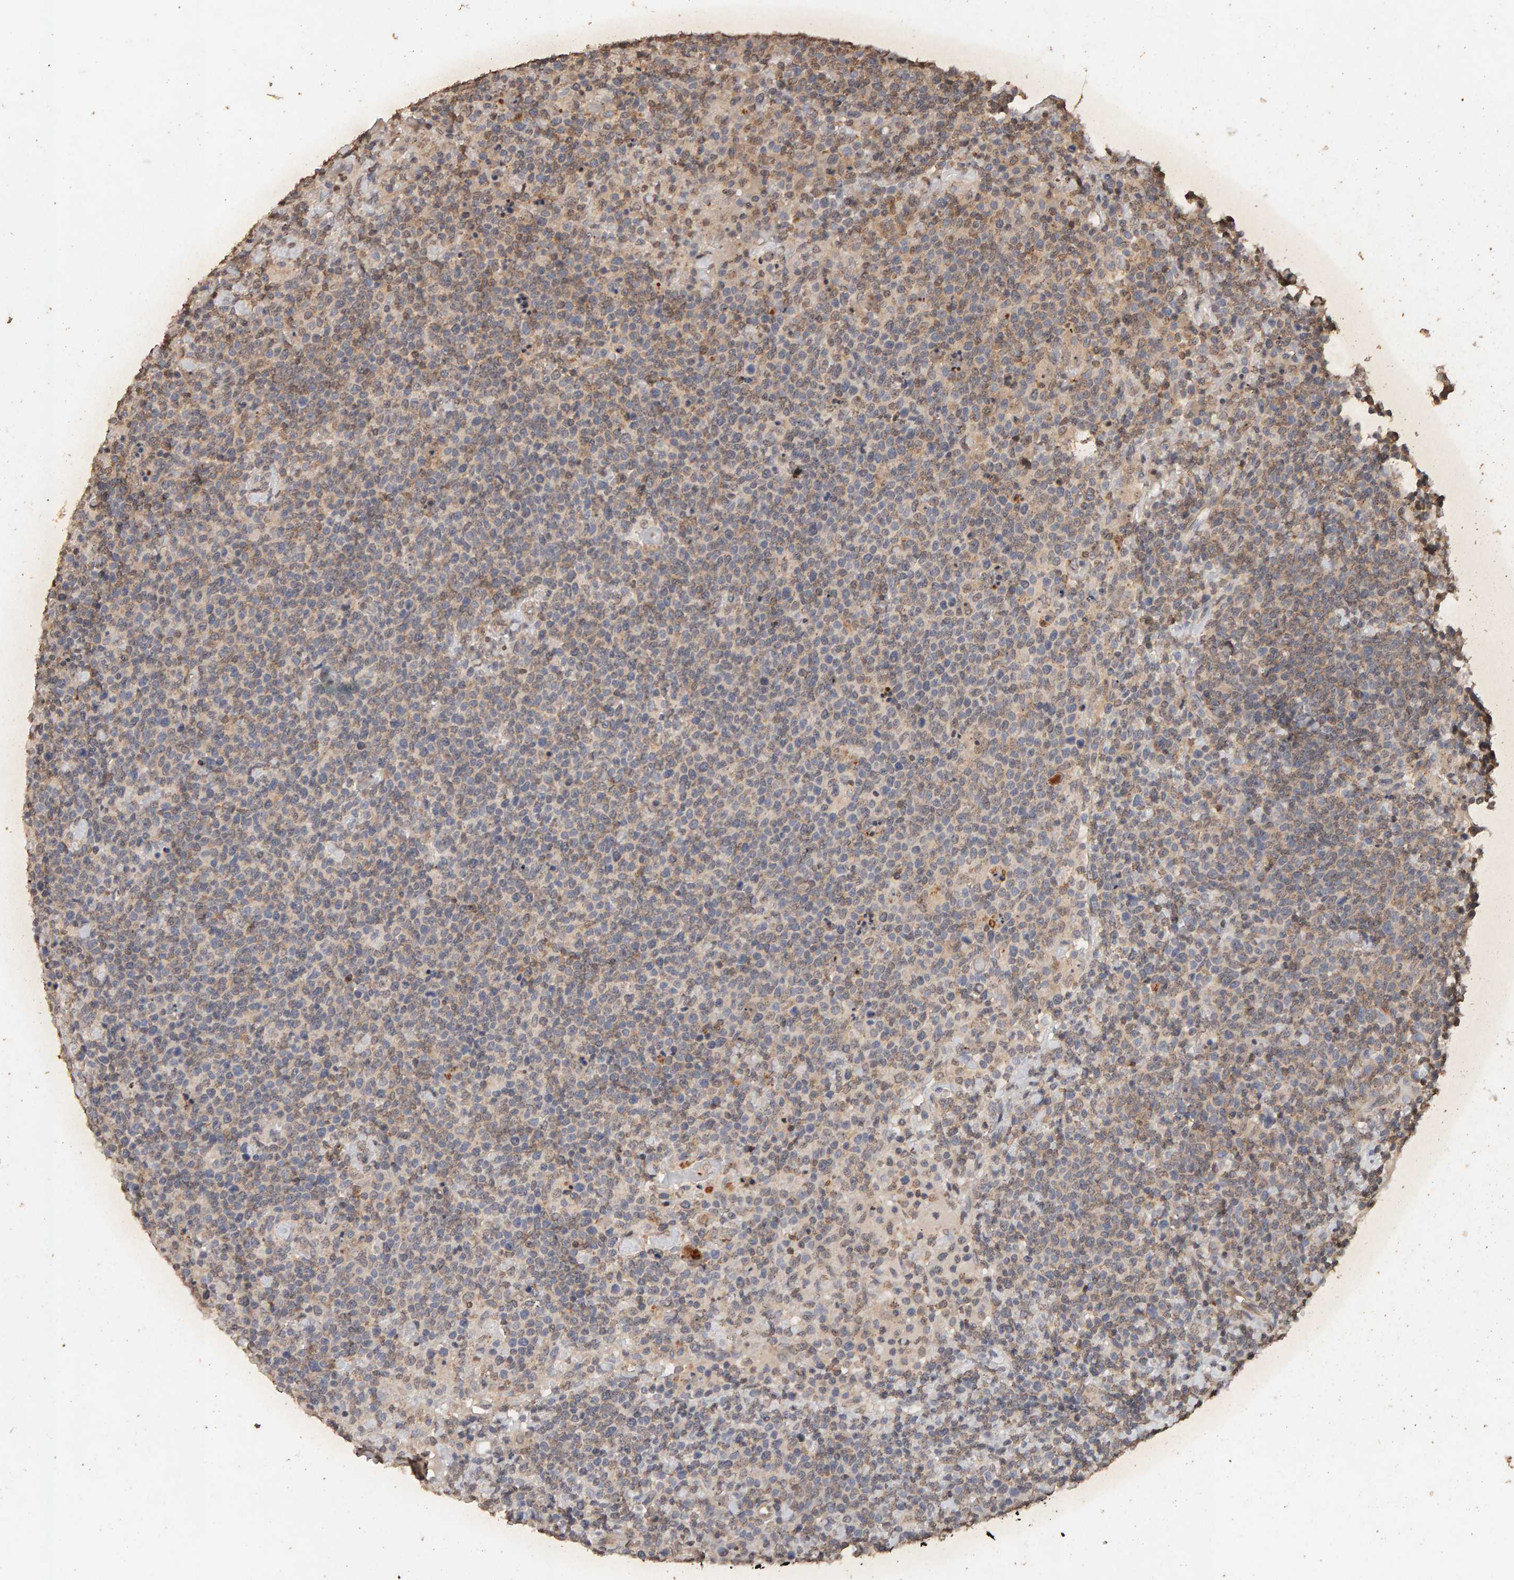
{"staining": {"intensity": "weak", "quantity": ">75%", "location": "cytoplasmic/membranous"}, "tissue": "lymphoma", "cell_type": "Tumor cells", "image_type": "cancer", "snomed": [{"axis": "morphology", "description": "Malignant lymphoma, non-Hodgkin's type, High grade"}, {"axis": "topography", "description": "Lymph node"}], "caption": "Lymphoma stained for a protein (brown) reveals weak cytoplasmic/membranous positive expression in about >75% of tumor cells.", "gene": "DNAJB5", "patient": {"sex": "male", "age": 61}}